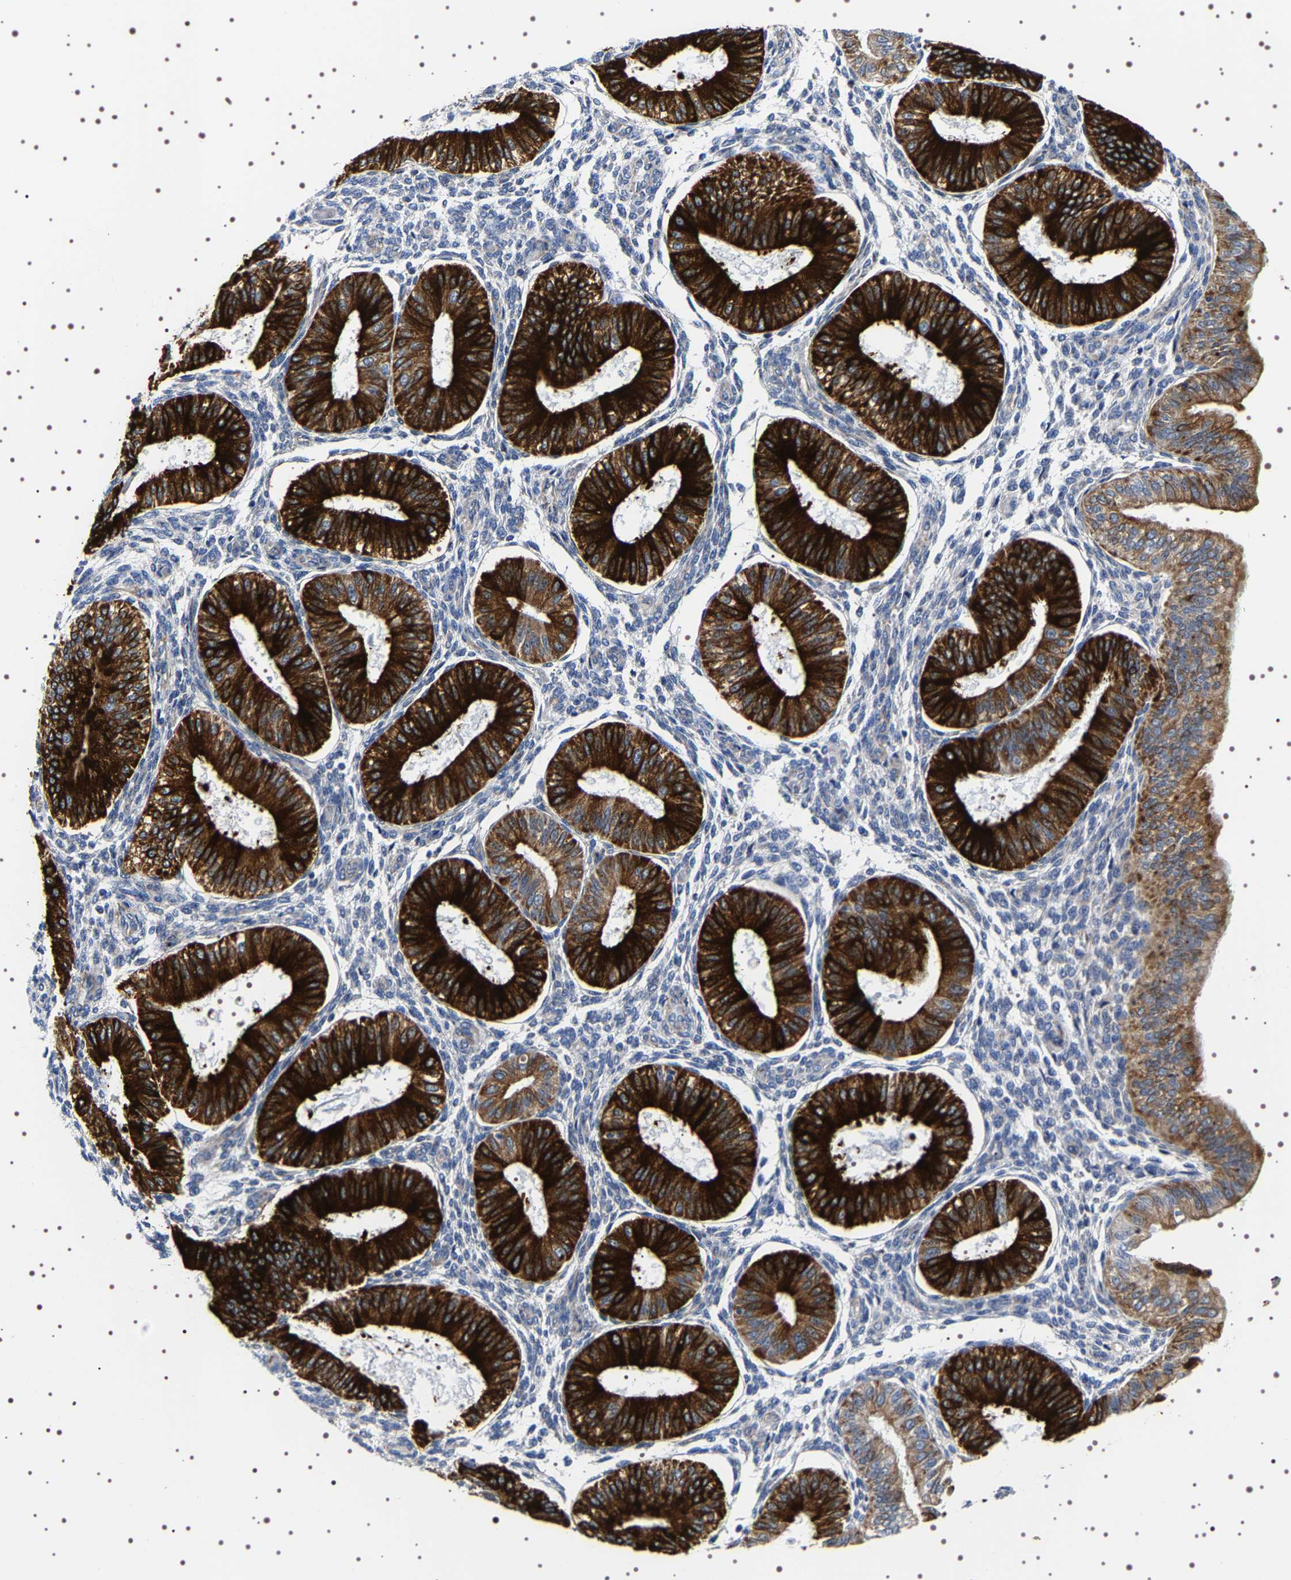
{"staining": {"intensity": "negative", "quantity": "none", "location": "none"}, "tissue": "endometrium", "cell_type": "Cells in endometrial stroma", "image_type": "normal", "snomed": [{"axis": "morphology", "description": "Normal tissue, NOS"}, {"axis": "topography", "description": "Endometrium"}], "caption": "Normal endometrium was stained to show a protein in brown. There is no significant expression in cells in endometrial stroma.", "gene": "SQLE", "patient": {"sex": "female", "age": 39}}